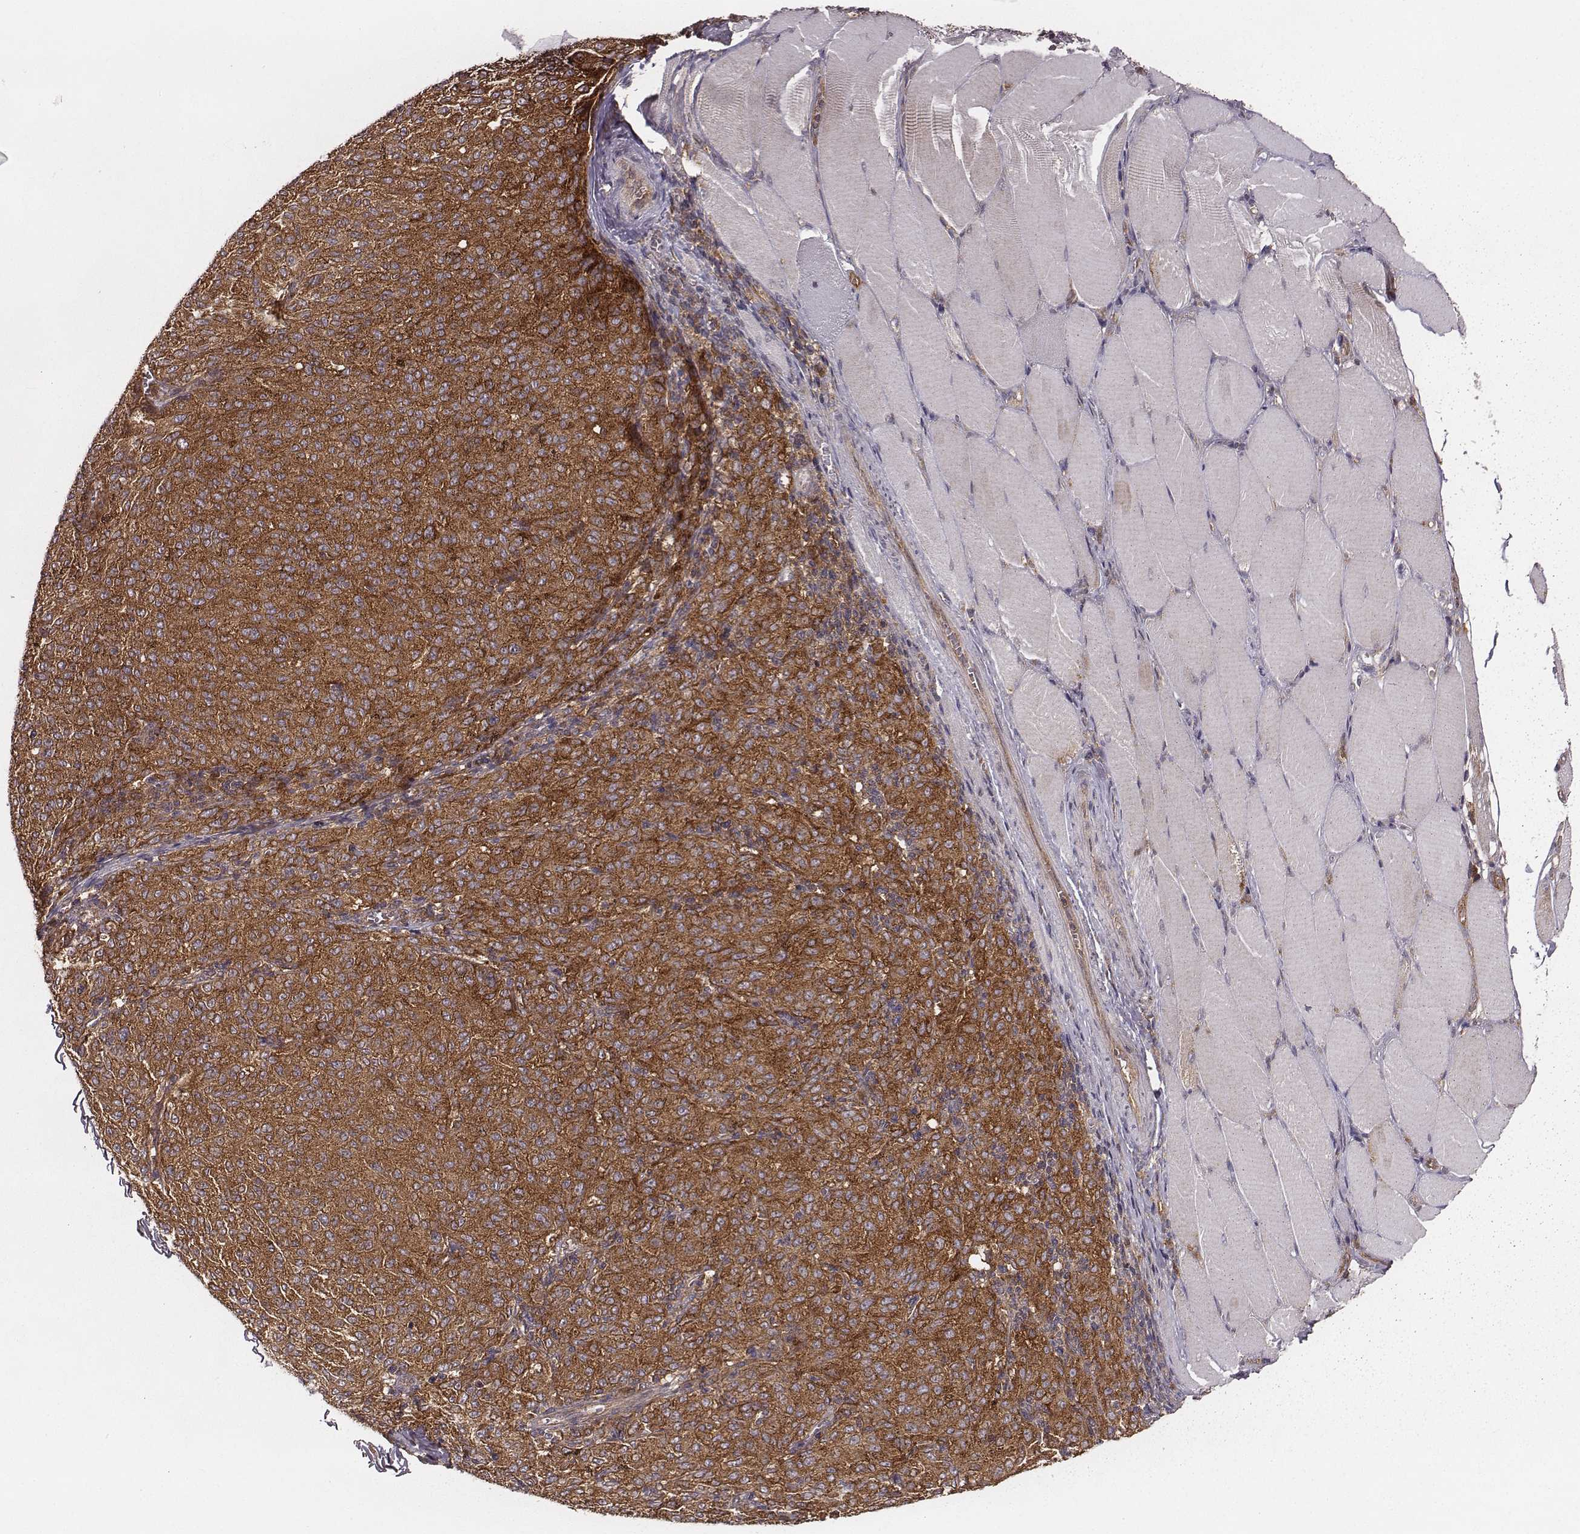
{"staining": {"intensity": "strong", "quantity": ">75%", "location": "cytoplasmic/membranous"}, "tissue": "melanoma", "cell_type": "Tumor cells", "image_type": "cancer", "snomed": [{"axis": "morphology", "description": "Malignant melanoma, NOS"}, {"axis": "topography", "description": "Skin"}], "caption": "This is an image of immunohistochemistry staining of malignant melanoma, which shows strong expression in the cytoplasmic/membranous of tumor cells.", "gene": "VPS26A", "patient": {"sex": "female", "age": 72}}